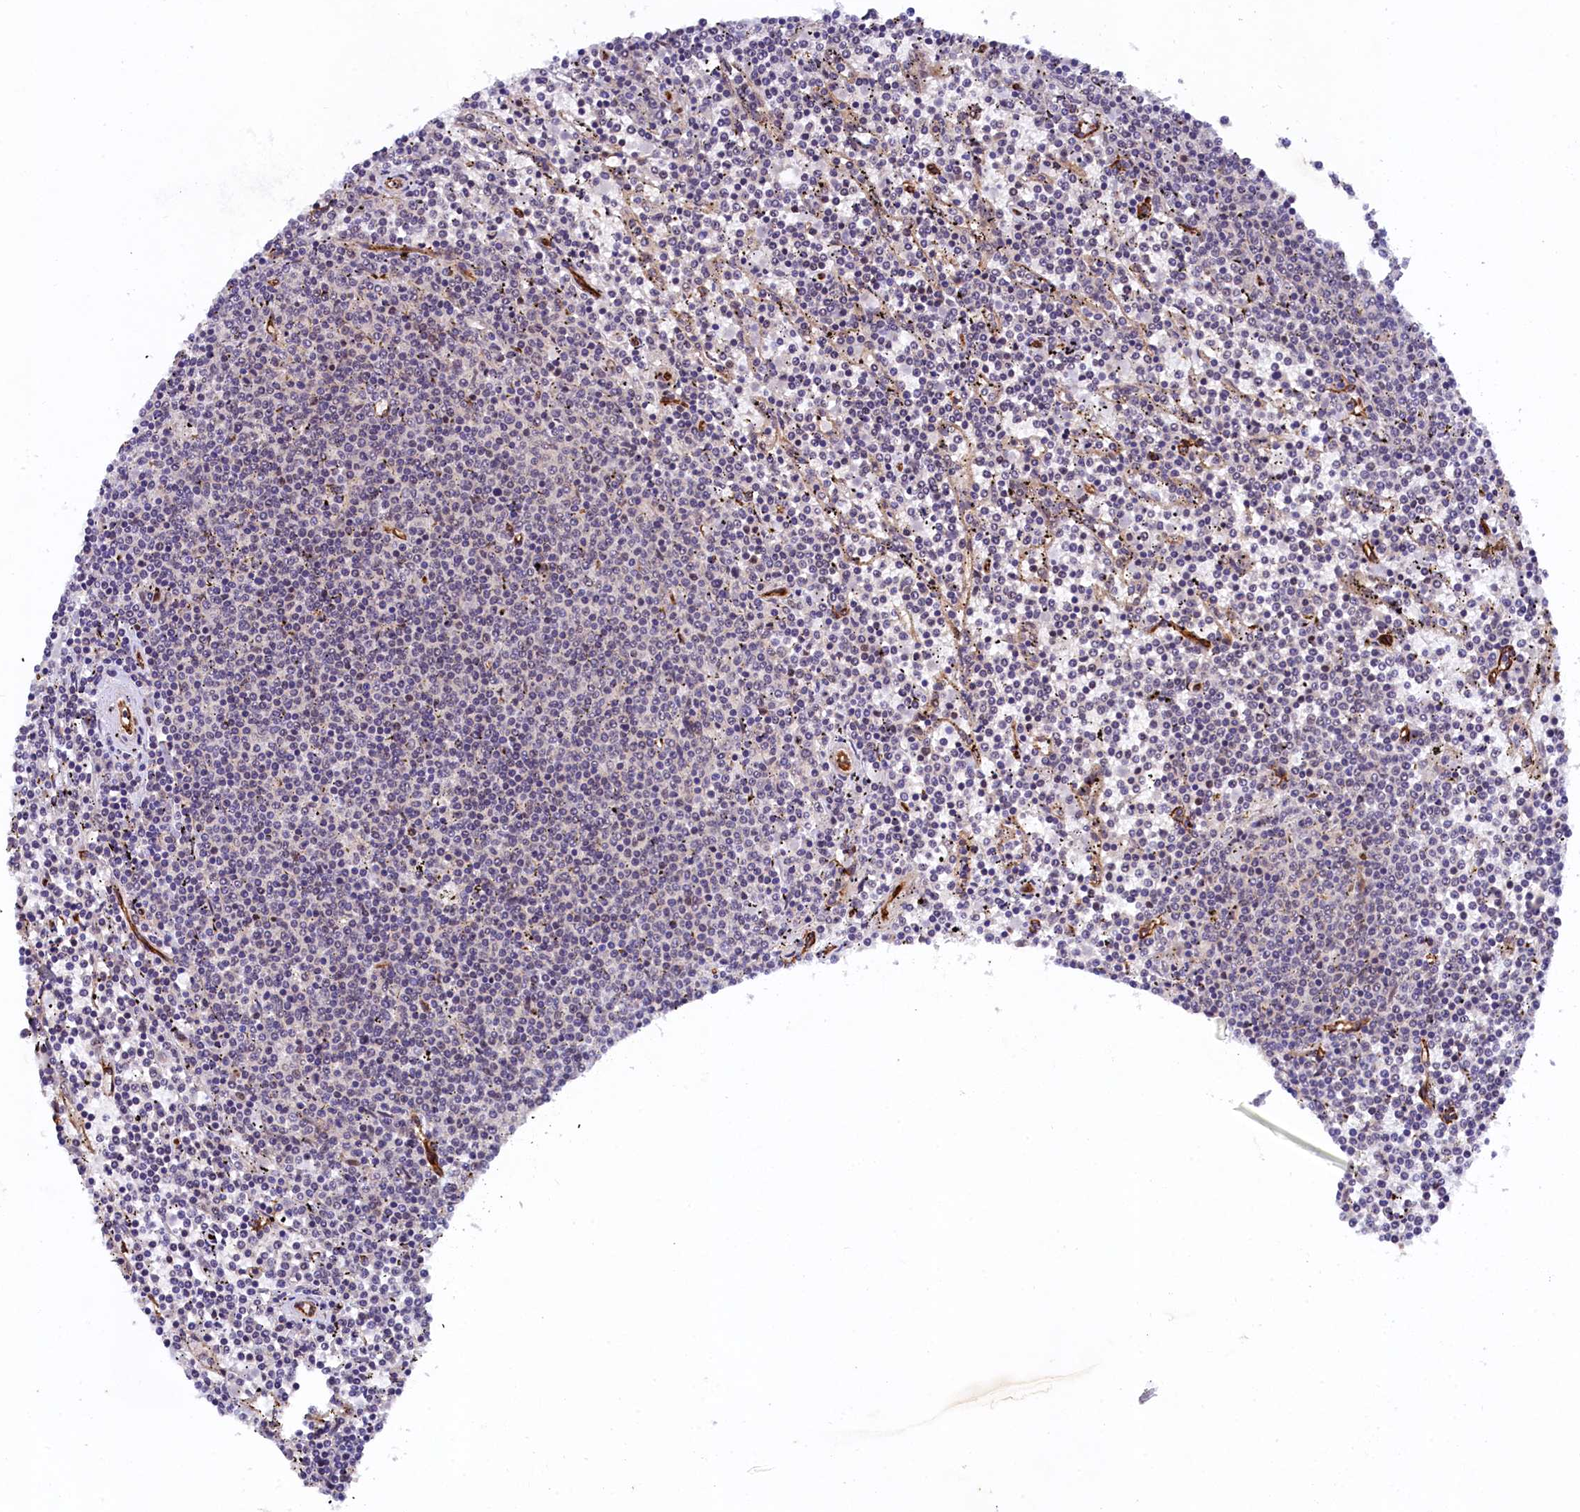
{"staining": {"intensity": "negative", "quantity": "none", "location": "none"}, "tissue": "lymphoma", "cell_type": "Tumor cells", "image_type": "cancer", "snomed": [{"axis": "morphology", "description": "Malignant lymphoma, non-Hodgkin's type, Low grade"}, {"axis": "topography", "description": "Spleen"}], "caption": "Protein analysis of malignant lymphoma, non-Hodgkin's type (low-grade) demonstrates no significant expression in tumor cells. (DAB immunohistochemistry (IHC), high magnification).", "gene": "ARL14EP", "patient": {"sex": "female", "age": 50}}